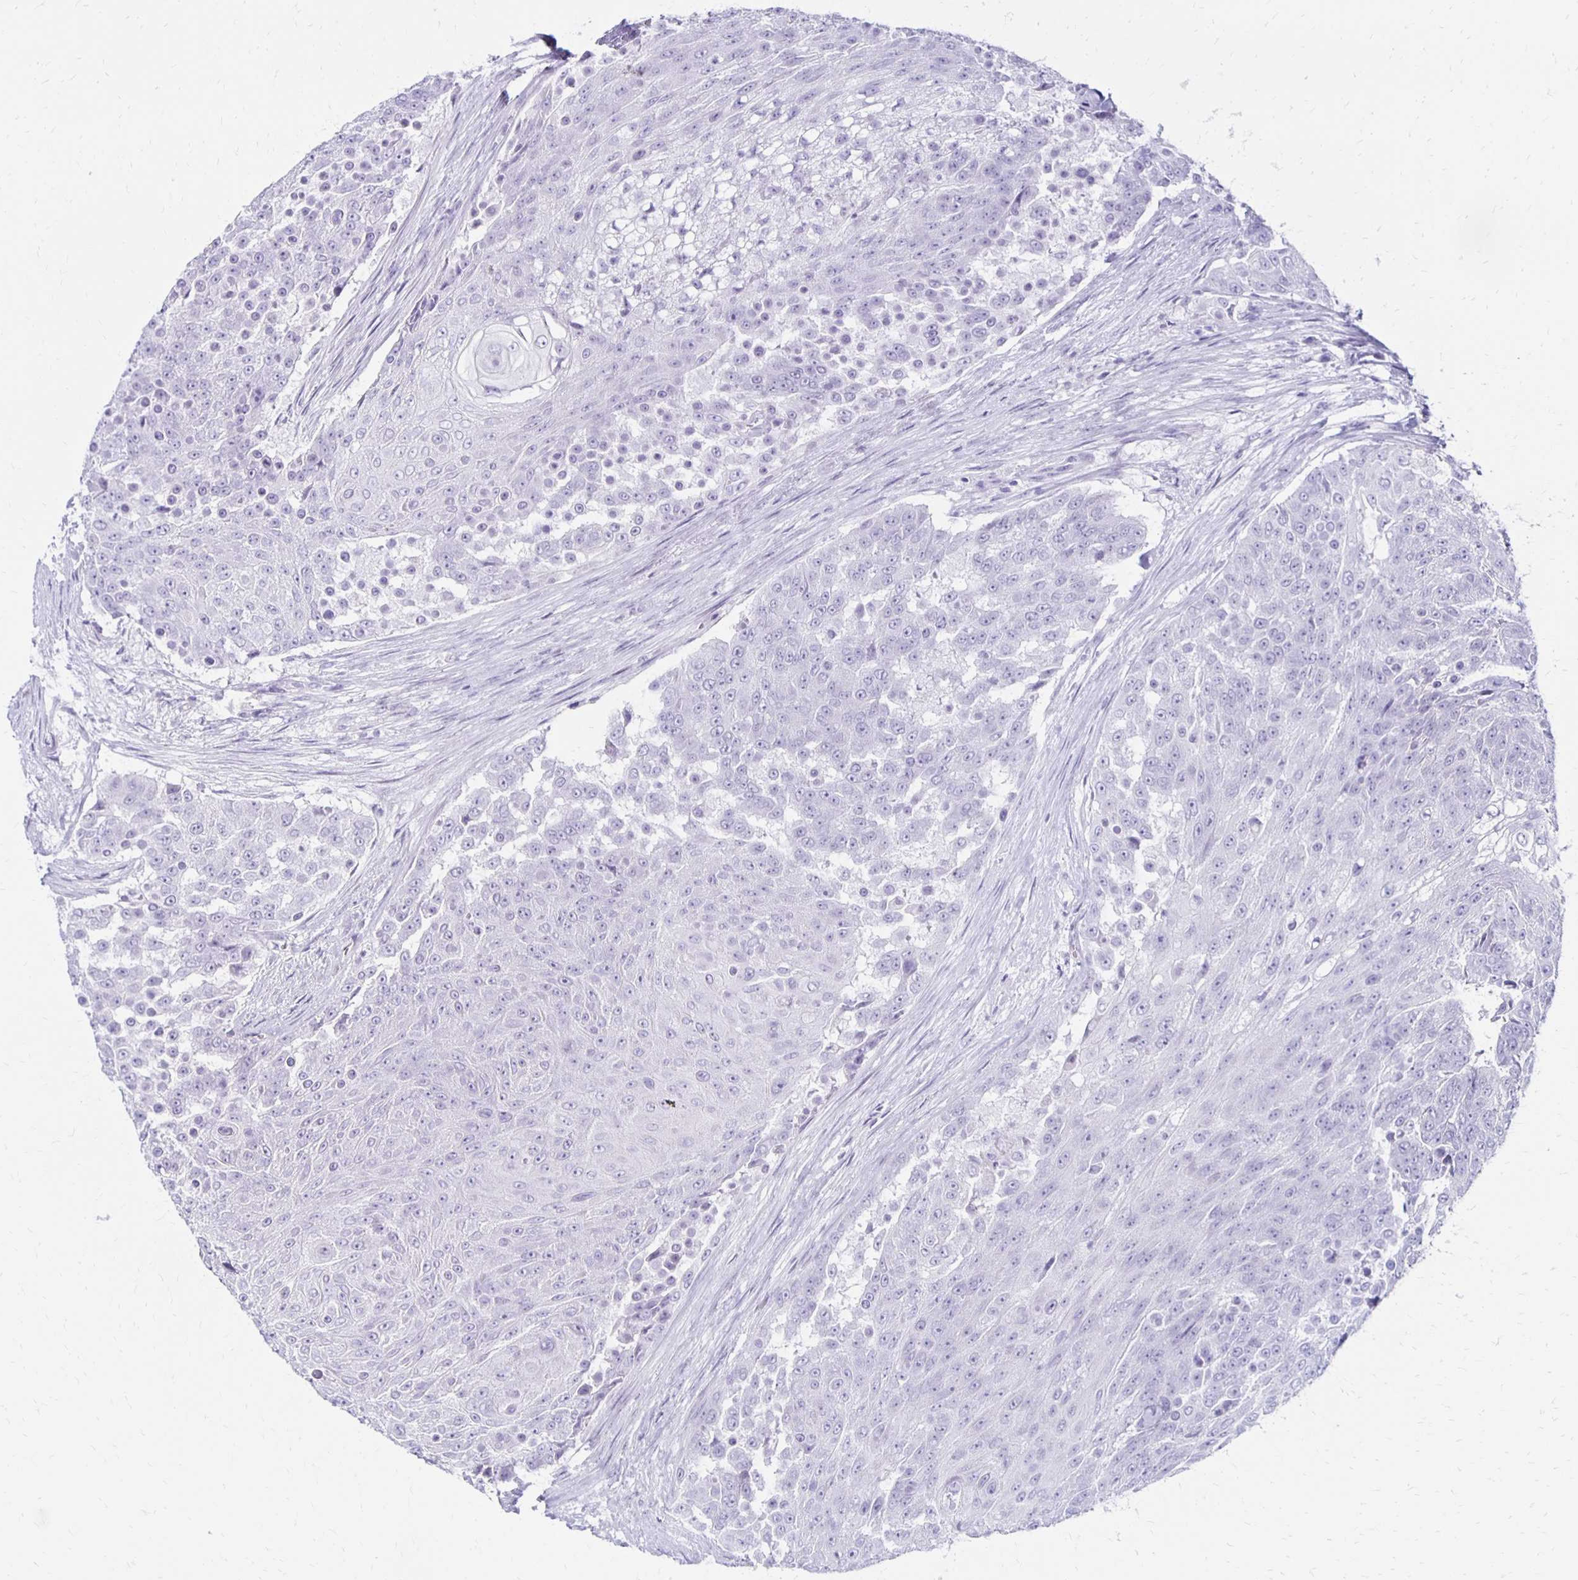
{"staining": {"intensity": "negative", "quantity": "none", "location": "none"}, "tissue": "urothelial cancer", "cell_type": "Tumor cells", "image_type": "cancer", "snomed": [{"axis": "morphology", "description": "Urothelial carcinoma, High grade"}, {"axis": "topography", "description": "Urinary bladder"}], "caption": "An immunohistochemistry micrograph of urothelial carcinoma (high-grade) is shown. There is no staining in tumor cells of urothelial carcinoma (high-grade). (Stains: DAB (3,3'-diaminobenzidine) immunohistochemistry with hematoxylin counter stain, Microscopy: brightfield microscopy at high magnification).", "gene": "RYR1", "patient": {"sex": "female", "age": 63}}